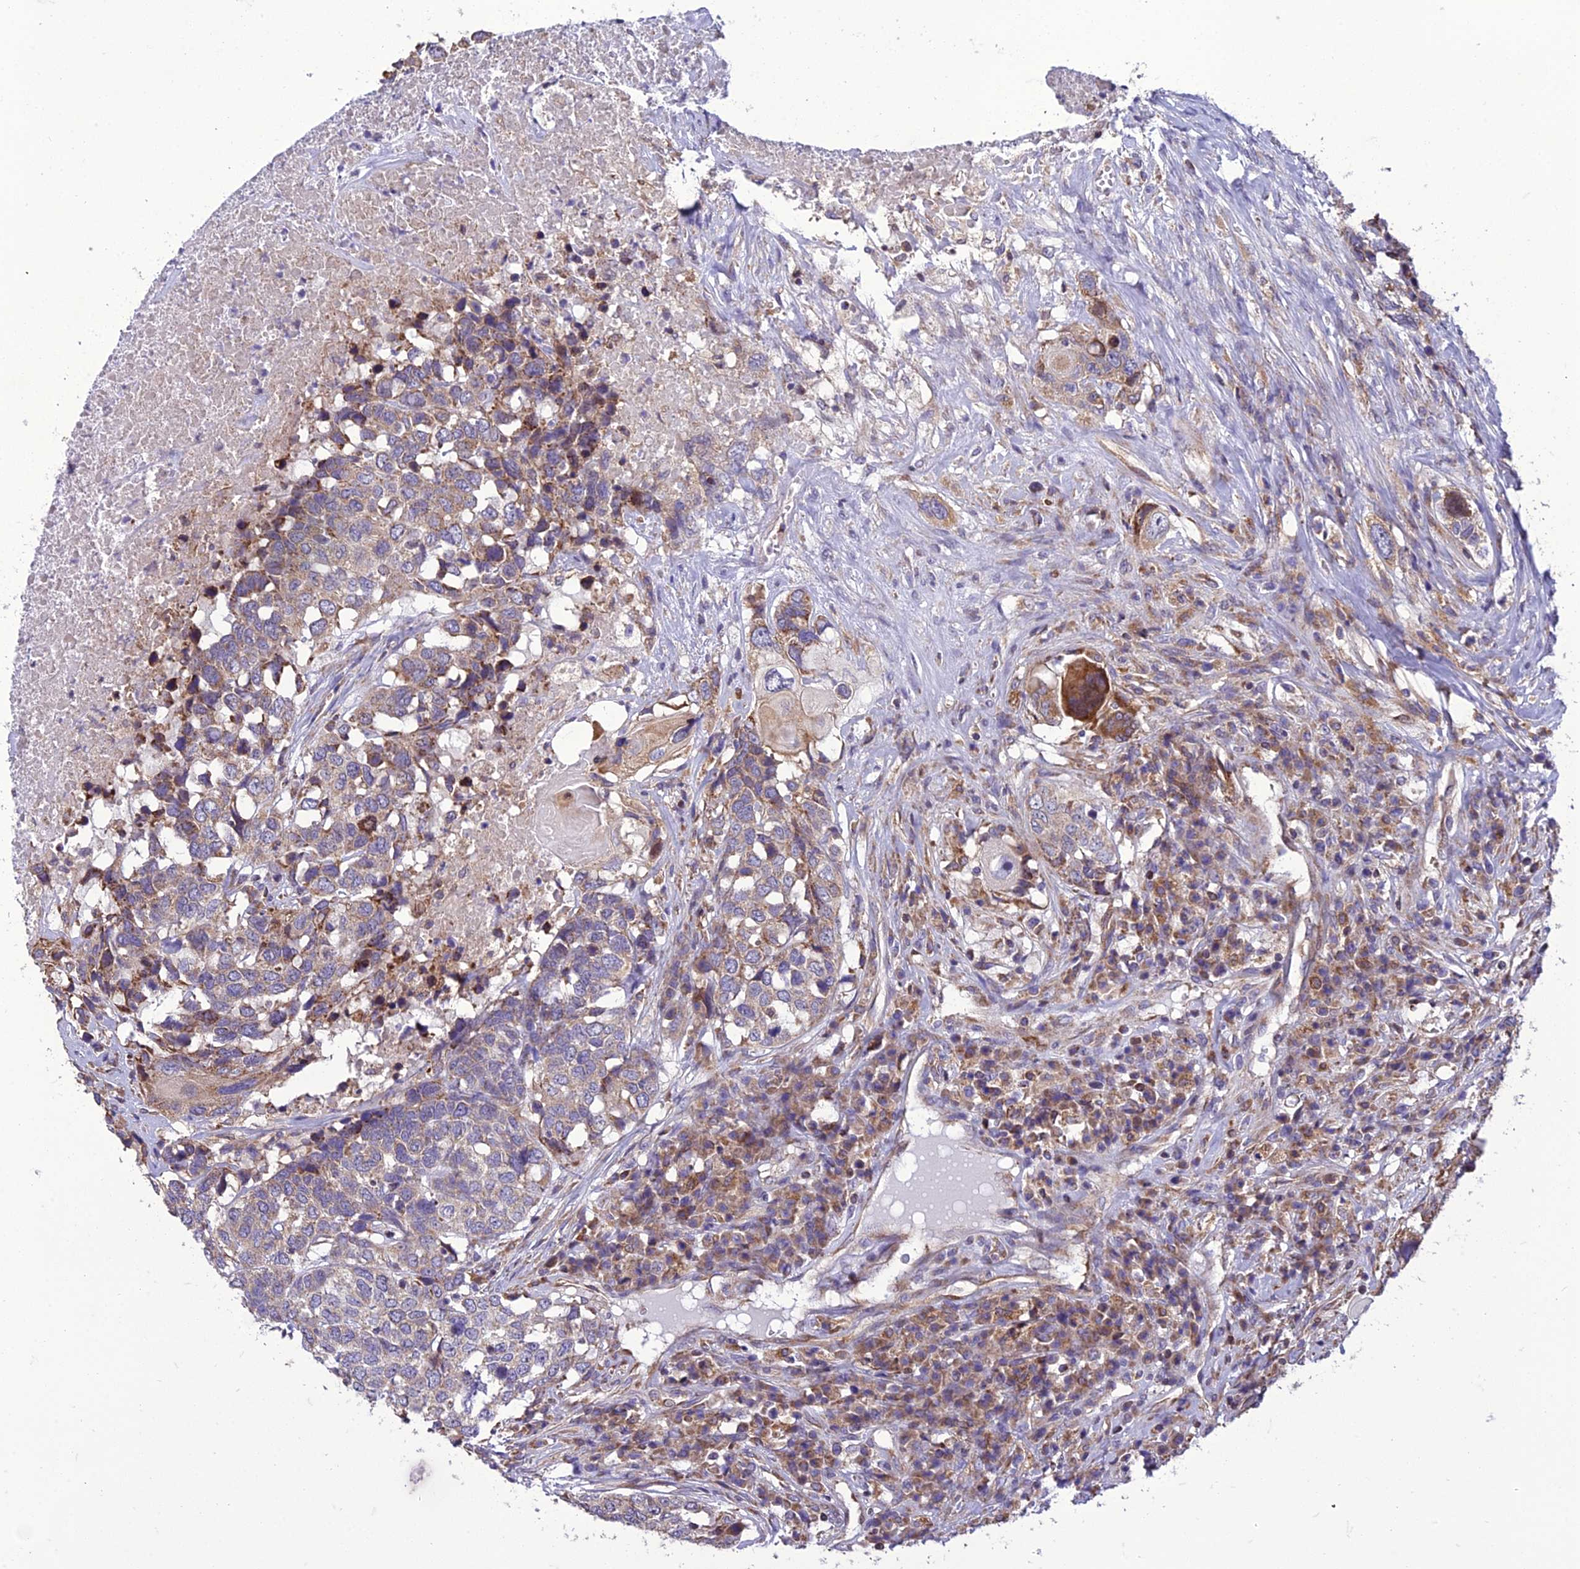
{"staining": {"intensity": "strong", "quantity": "<25%", "location": "cytoplasmic/membranous"}, "tissue": "head and neck cancer", "cell_type": "Tumor cells", "image_type": "cancer", "snomed": [{"axis": "morphology", "description": "Squamous cell carcinoma, NOS"}, {"axis": "topography", "description": "Head-Neck"}], "caption": "The immunohistochemical stain highlights strong cytoplasmic/membranous positivity in tumor cells of head and neck squamous cell carcinoma tissue.", "gene": "GIMAP1", "patient": {"sex": "male", "age": 66}}